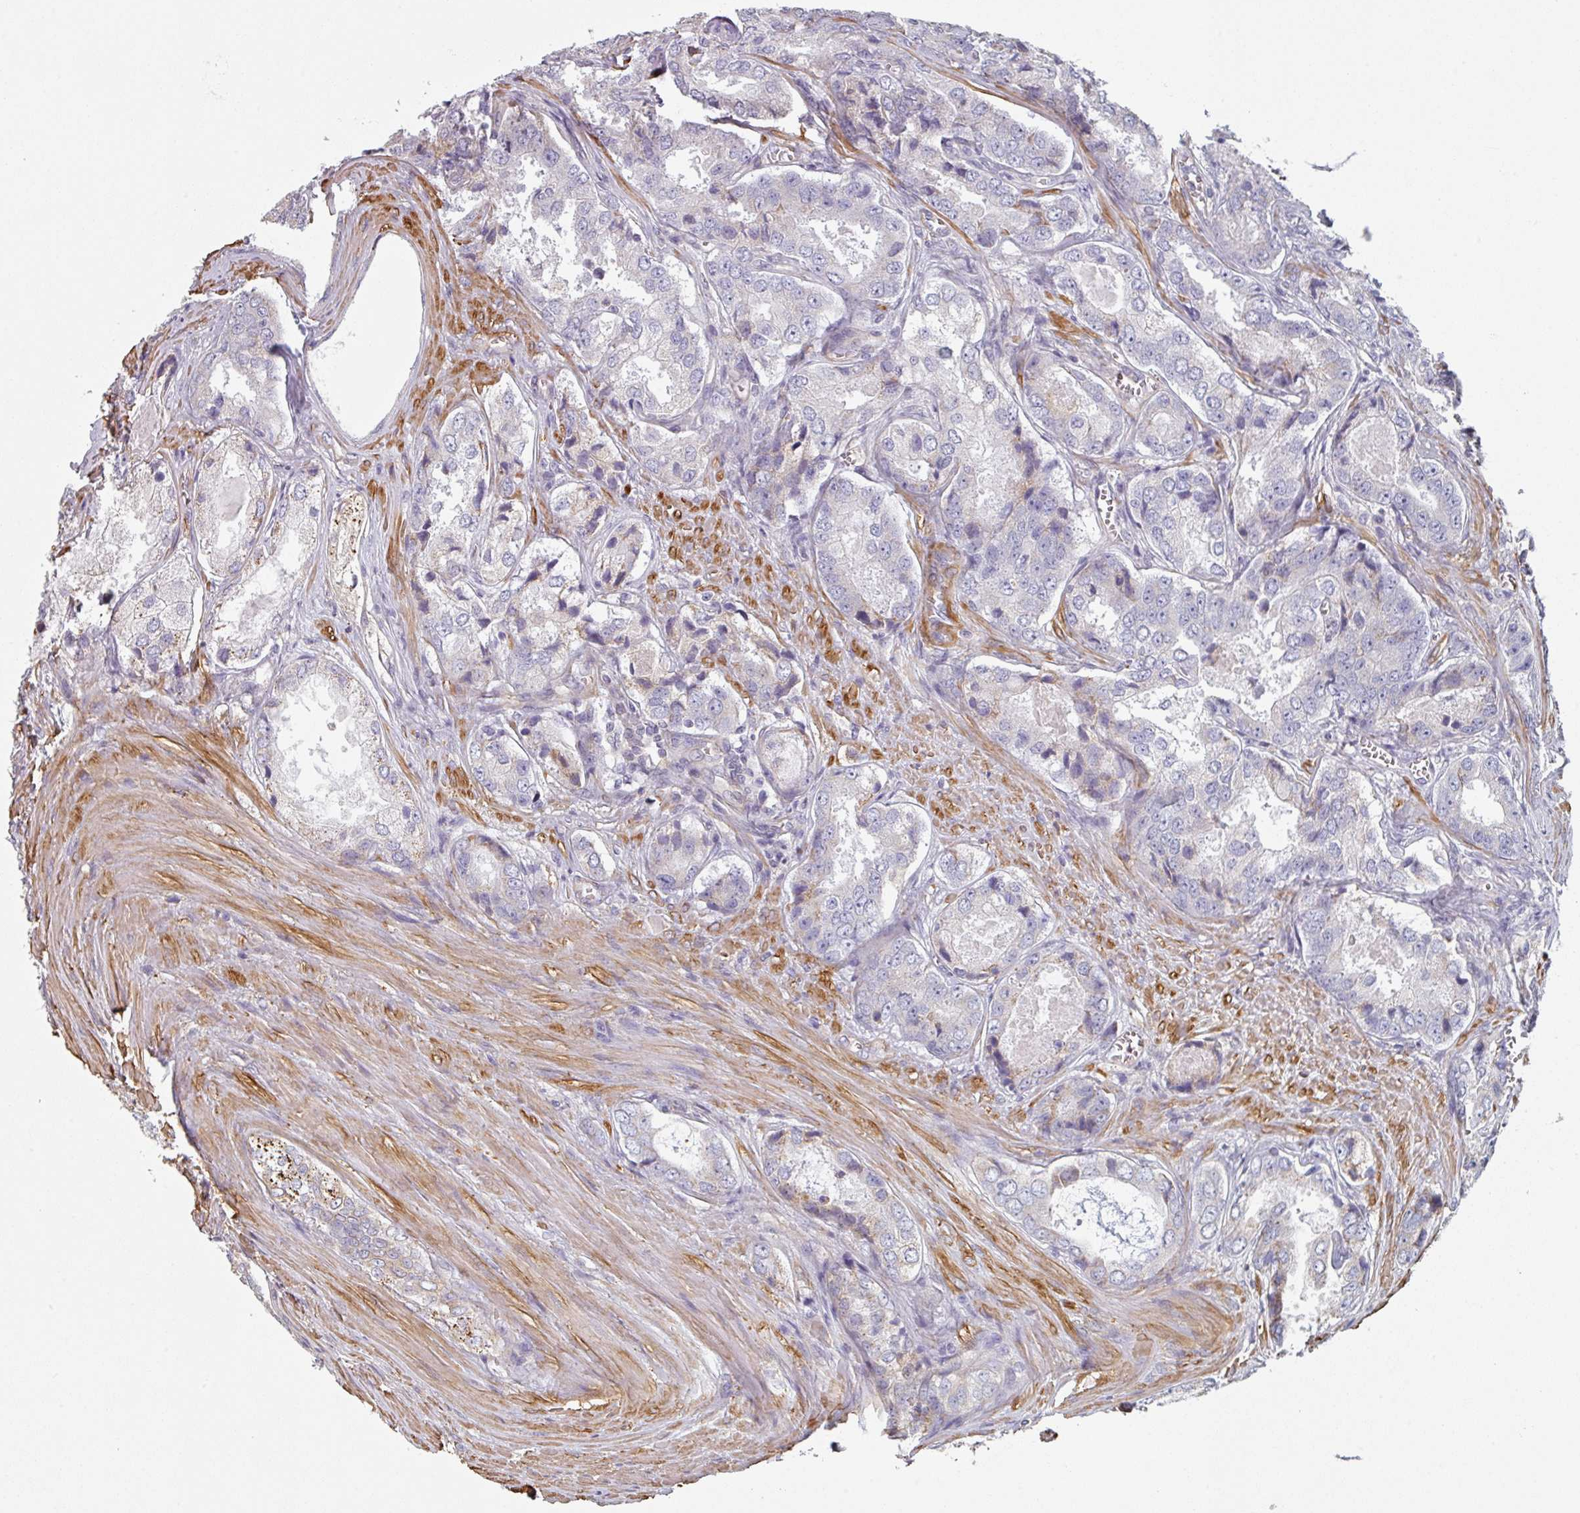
{"staining": {"intensity": "negative", "quantity": "none", "location": "none"}, "tissue": "prostate cancer", "cell_type": "Tumor cells", "image_type": "cancer", "snomed": [{"axis": "morphology", "description": "Adenocarcinoma, Low grade"}, {"axis": "topography", "description": "Prostate"}], "caption": "Immunohistochemical staining of prostate cancer displays no significant expression in tumor cells. Nuclei are stained in blue.", "gene": "GSTA4", "patient": {"sex": "male", "age": 68}}